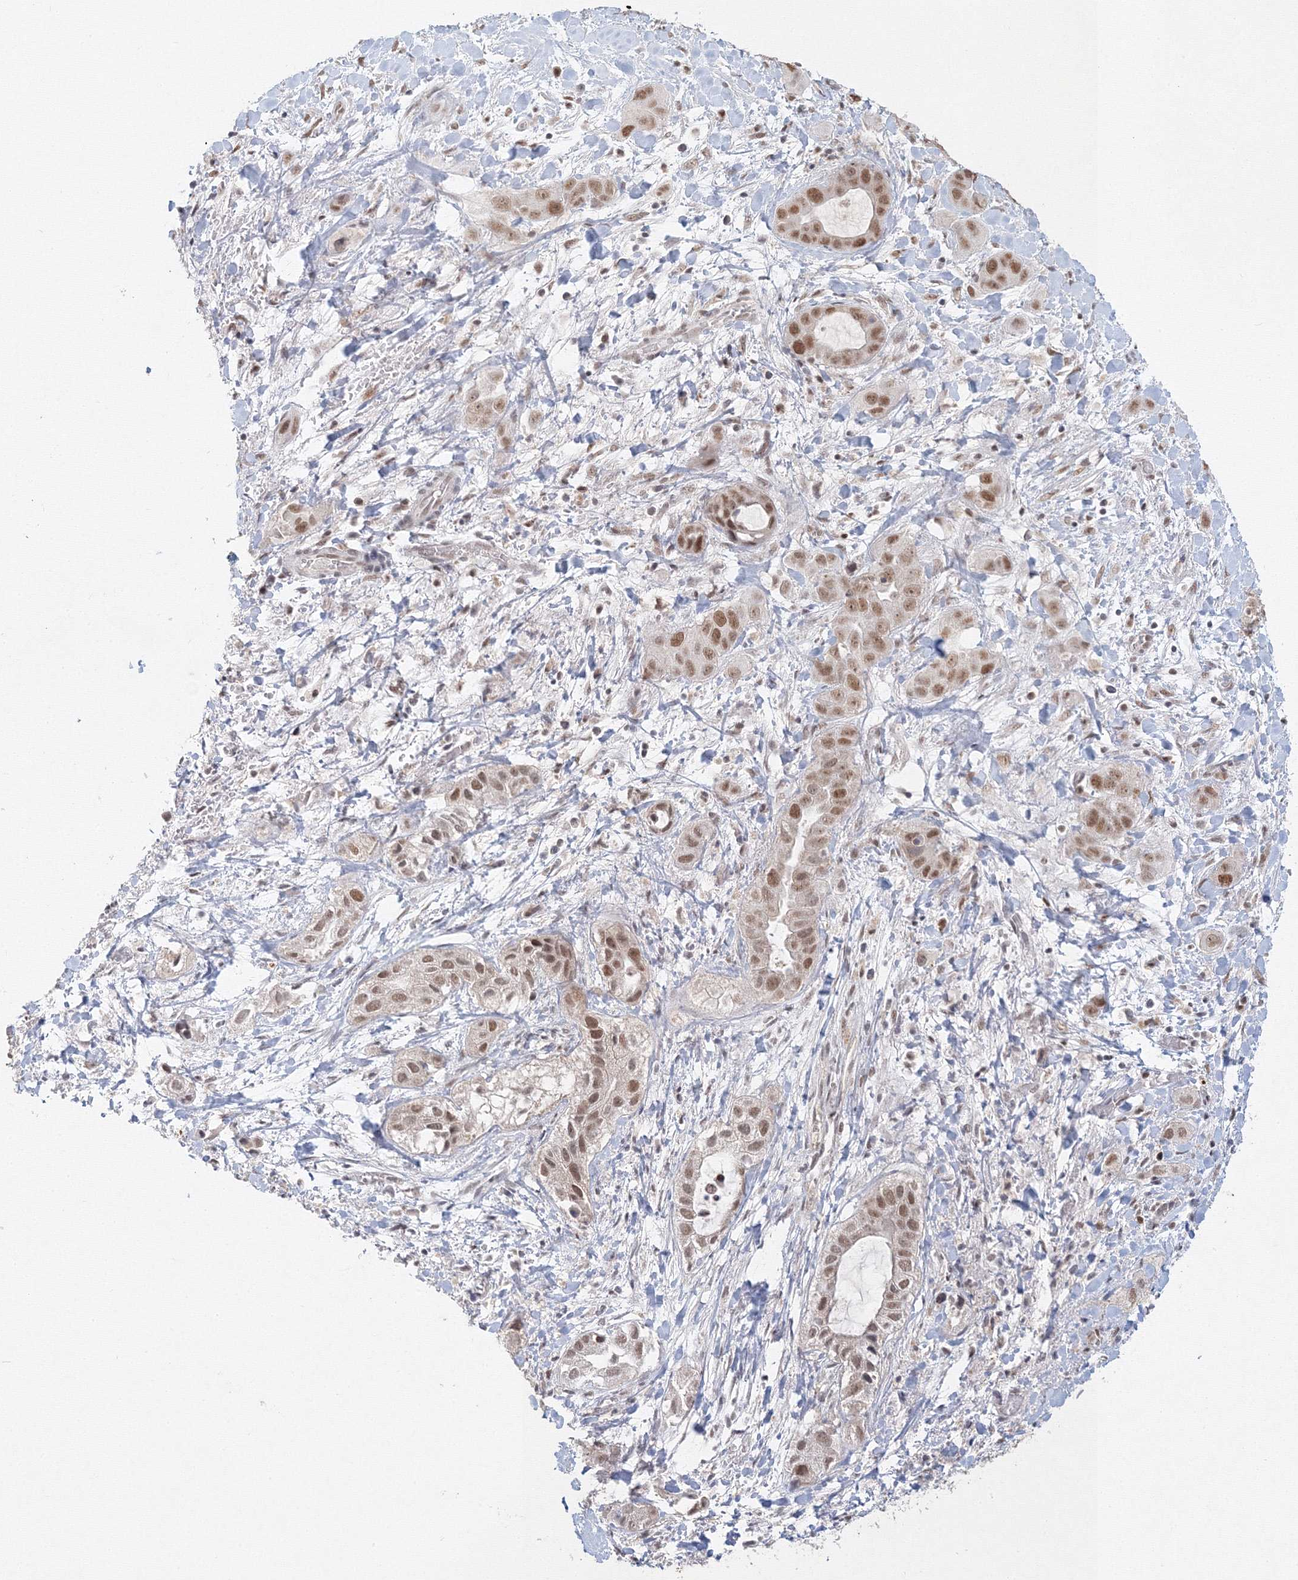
{"staining": {"intensity": "moderate", "quantity": ">75%", "location": "nuclear"}, "tissue": "liver cancer", "cell_type": "Tumor cells", "image_type": "cancer", "snomed": [{"axis": "morphology", "description": "Cholangiocarcinoma"}, {"axis": "topography", "description": "Liver"}], "caption": "Immunohistochemistry (IHC) micrograph of neoplastic tissue: liver cancer (cholangiocarcinoma) stained using immunohistochemistry demonstrates medium levels of moderate protein expression localized specifically in the nuclear of tumor cells, appearing as a nuclear brown color.", "gene": "IWS1", "patient": {"sex": "female", "age": 52}}